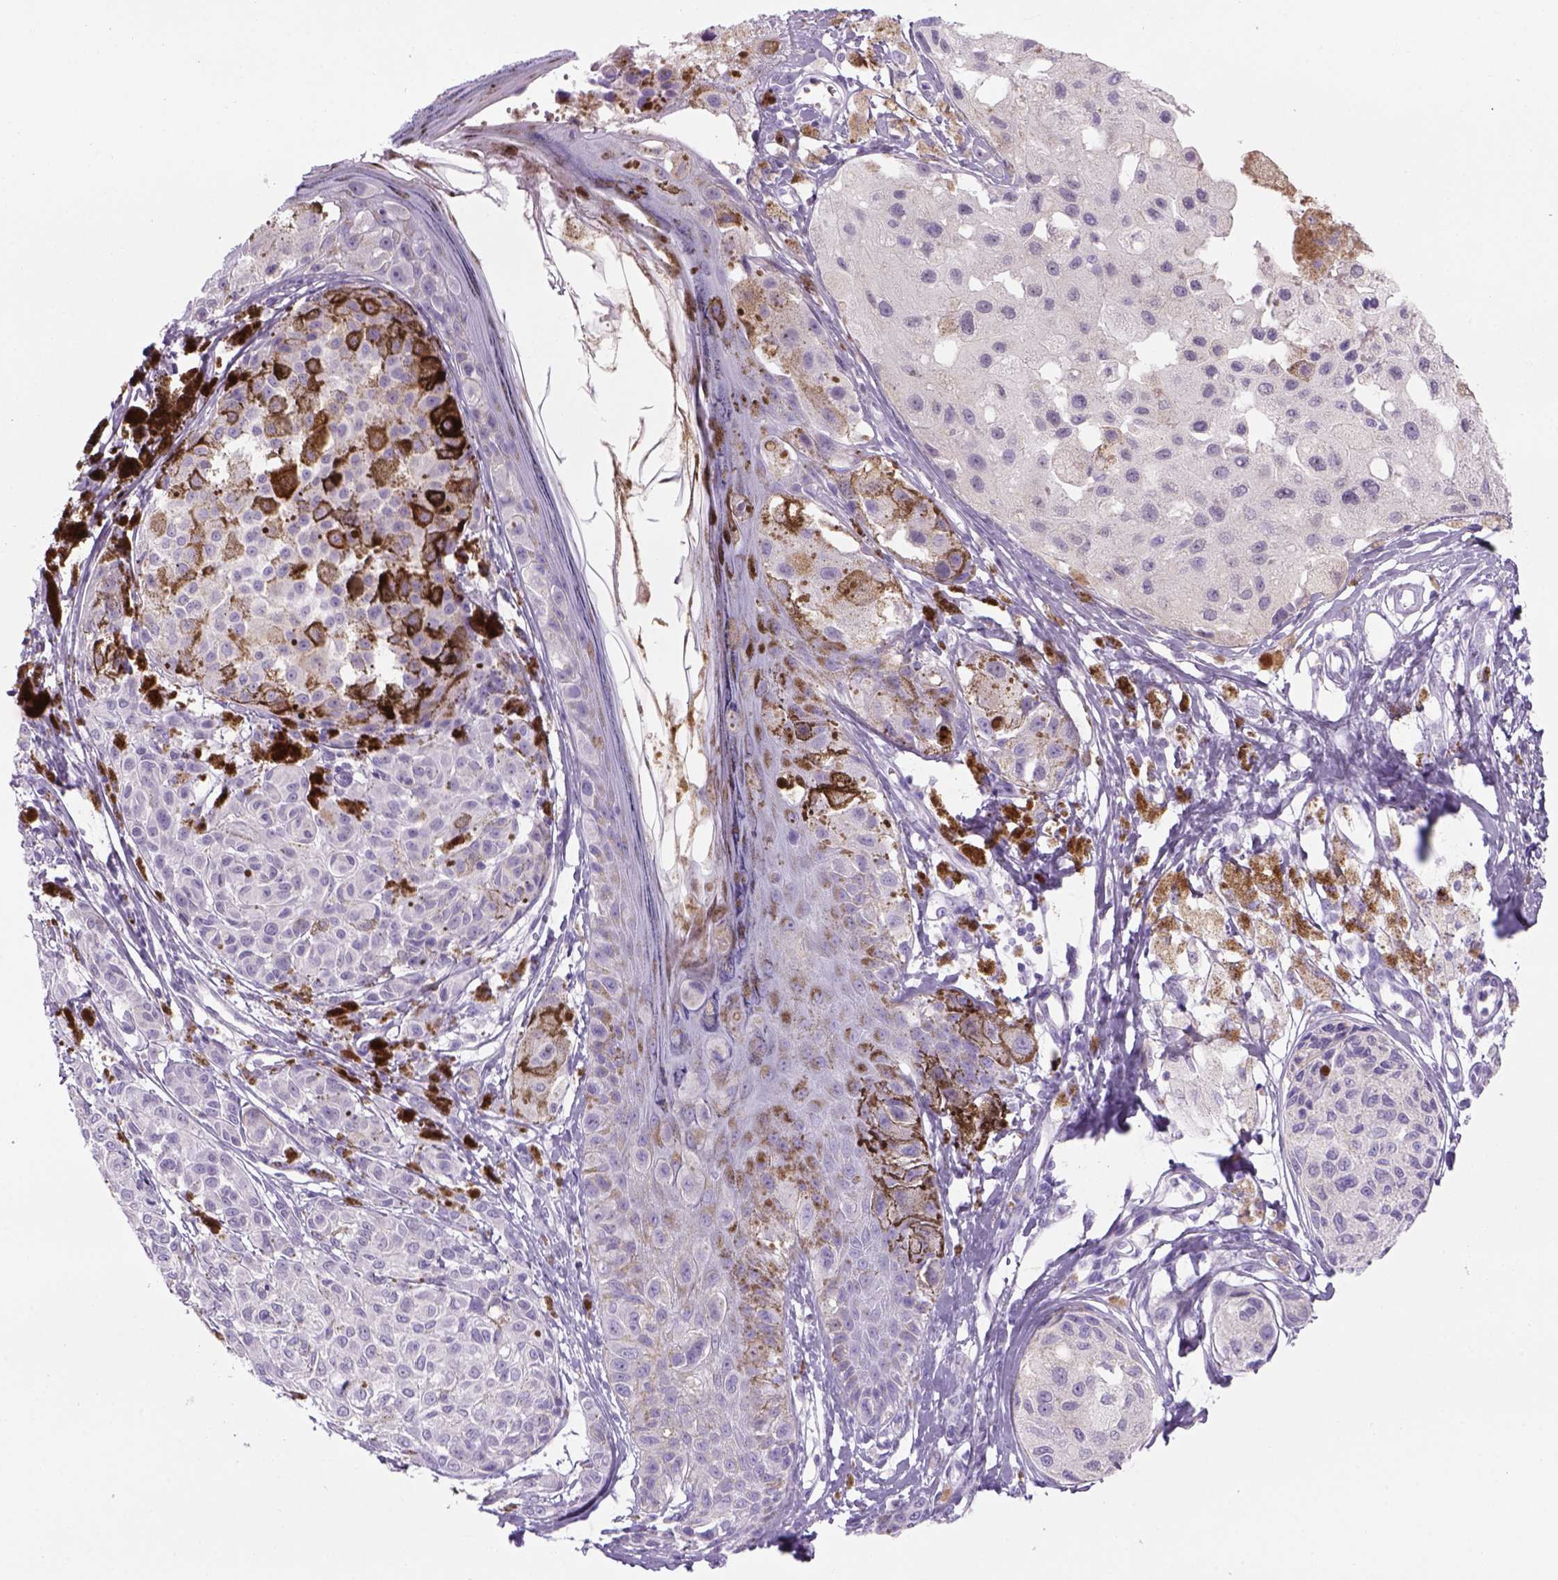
{"staining": {"intensity": "negative", "quantity": "none", "location": "none"}, "tissue": "melanoma", "cell_type": "Tumor cells", "image_type": "cancer", "snomed": [{"axis": "morphology", "description": "Malignant melanoma, NOS"}, {"axis": "topography", "description": "Skin"}], "caption": "Immunohistochemical staining of malignant melanoma displays no significant expression in tumor cells.", "gene": "TENM4", "patient": {"sex": "female", "age": 38}}